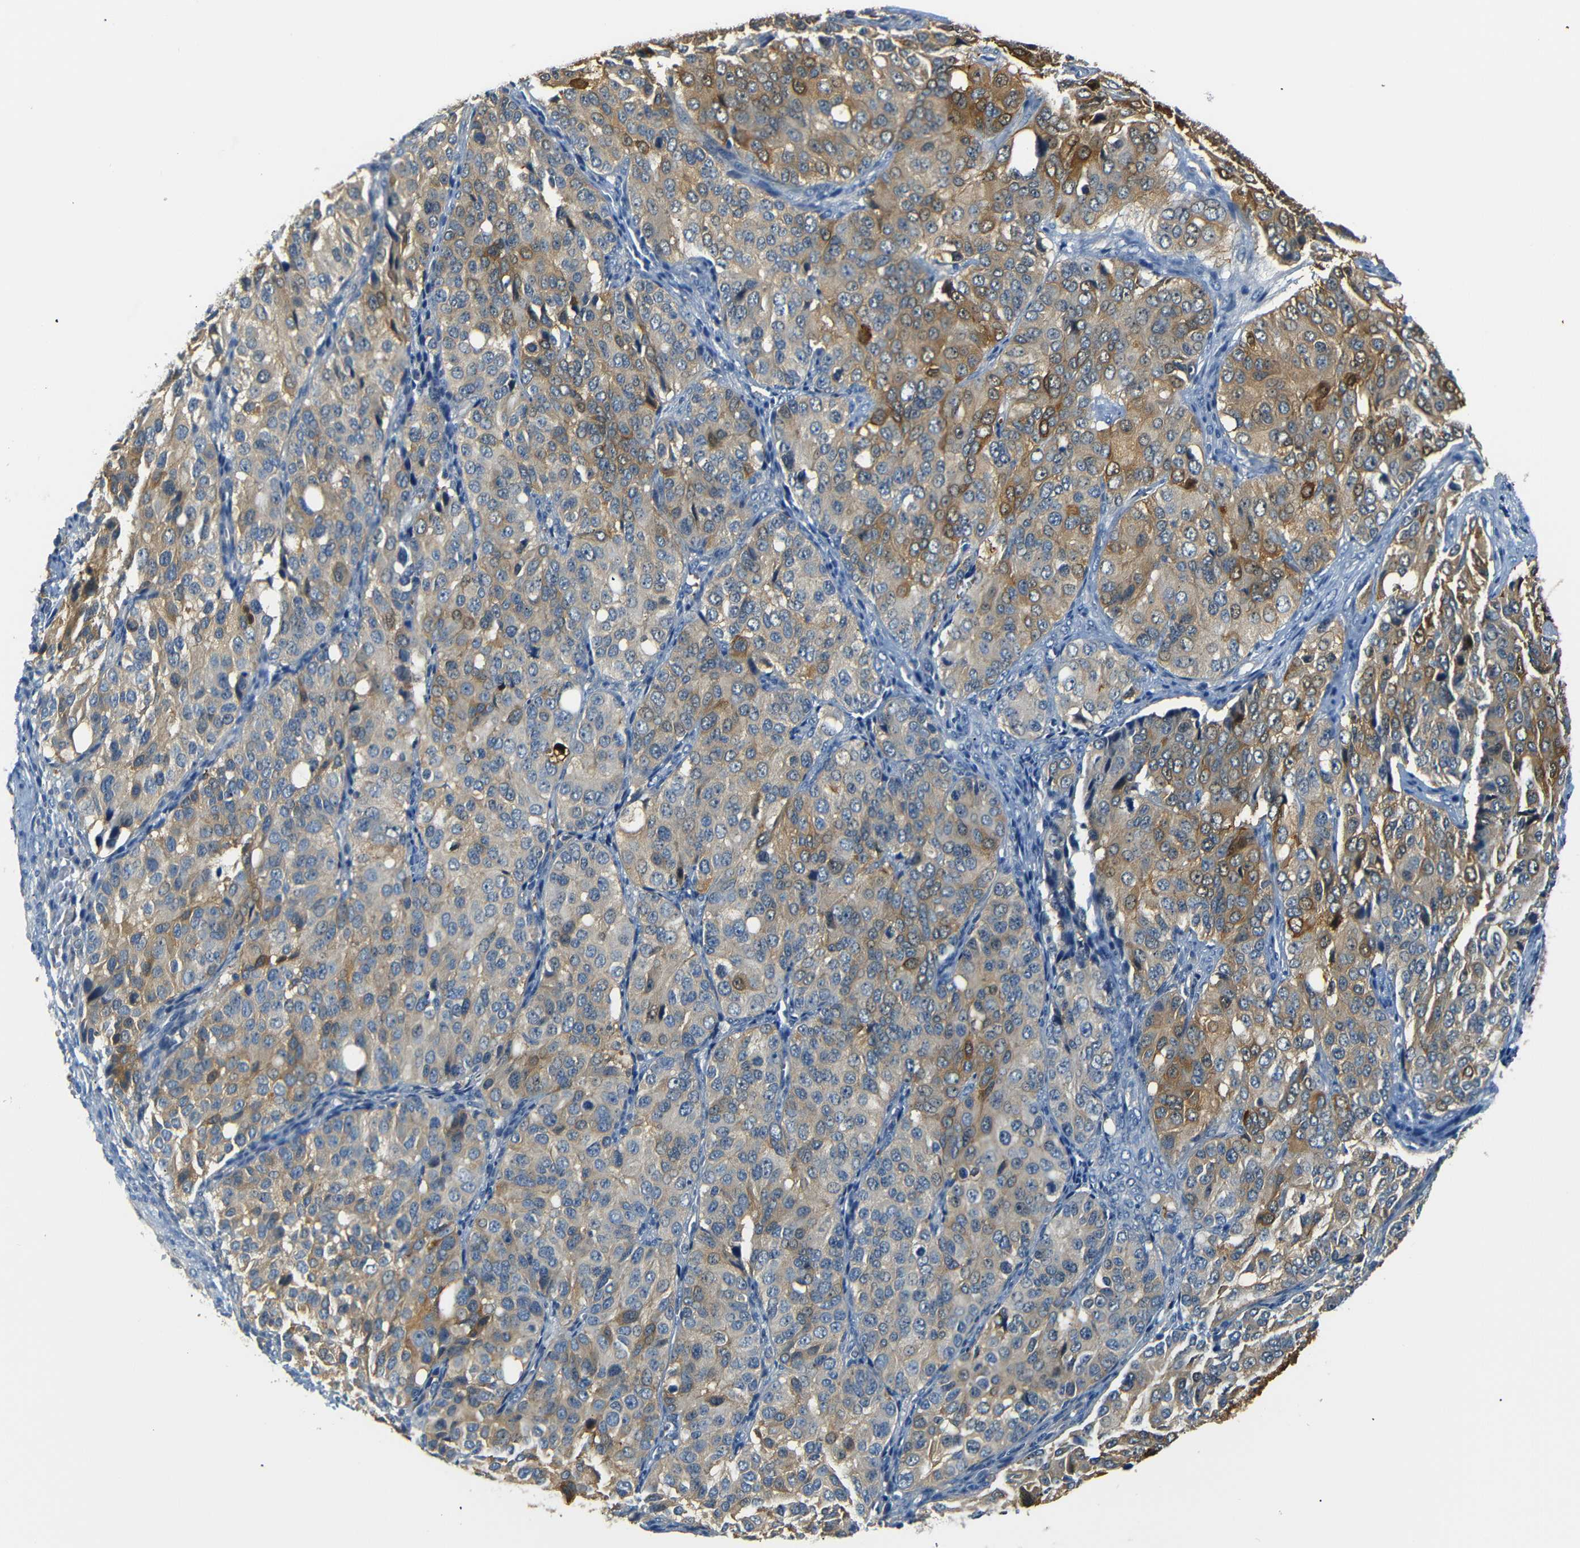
{"staining": {"intensity": "moderate", "quantity": ">75%", "location": "cytoplasmic/membranous"}, "tissue": "ovarian cancer", "cell_type": "Tumor cells", "image_type": "cancer", "snomed": [{"axis": "morphology", "description": "Carcinoma, endometroid"}, {"axis": "topography", "description": "Ovary"}], "caption": "The image displays staining of ovarian endometroid carcinoma, revealing moderate cytoplasmic/membranous protein staining (brown color) within tumor cells.", "gene": "SFN", "patient": {"sex": "female", "age": 51}}